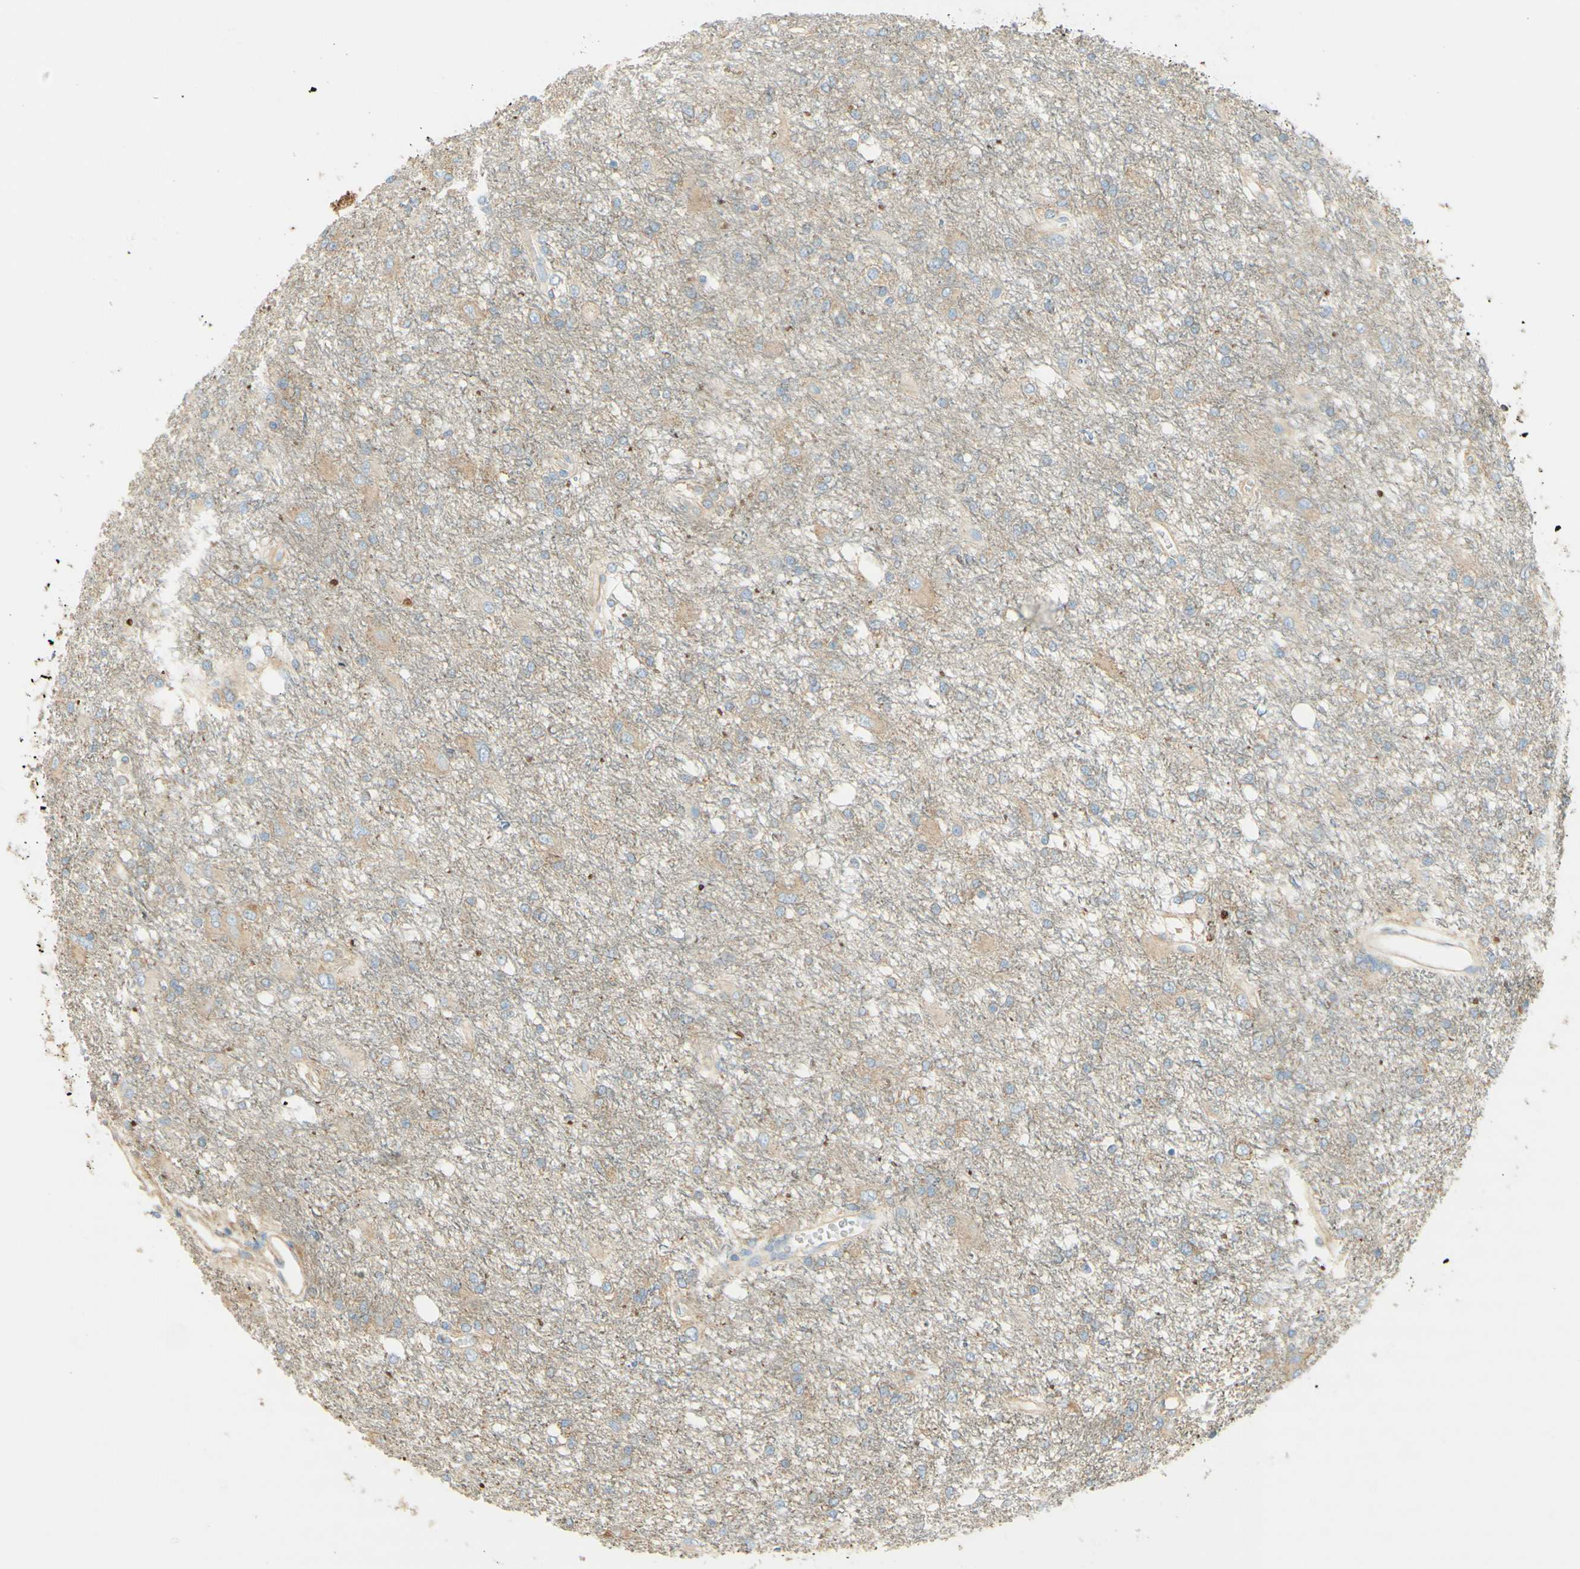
{"staining": {"intensity": "negative", "quantity": "none", "location": "none"}, "tissue": "glioma", "cell_type": "Tumor cells", "image_type": "cancer", "snomed": [{"axis": "morphology", "description": "Glioma, malignant, High grade"}, {"axis": "topography", "description": "Brain"}], "caption": "DAB immunohistochemical staining of human malignant glioma (high-grade) displays no significant staining in tumor cells. (DAB (3,3'-diaminobenzidine) IHC with hematoxylin counter stain).", "gene": "CLTC", "patient": {"sex": "female", "age": 59}}